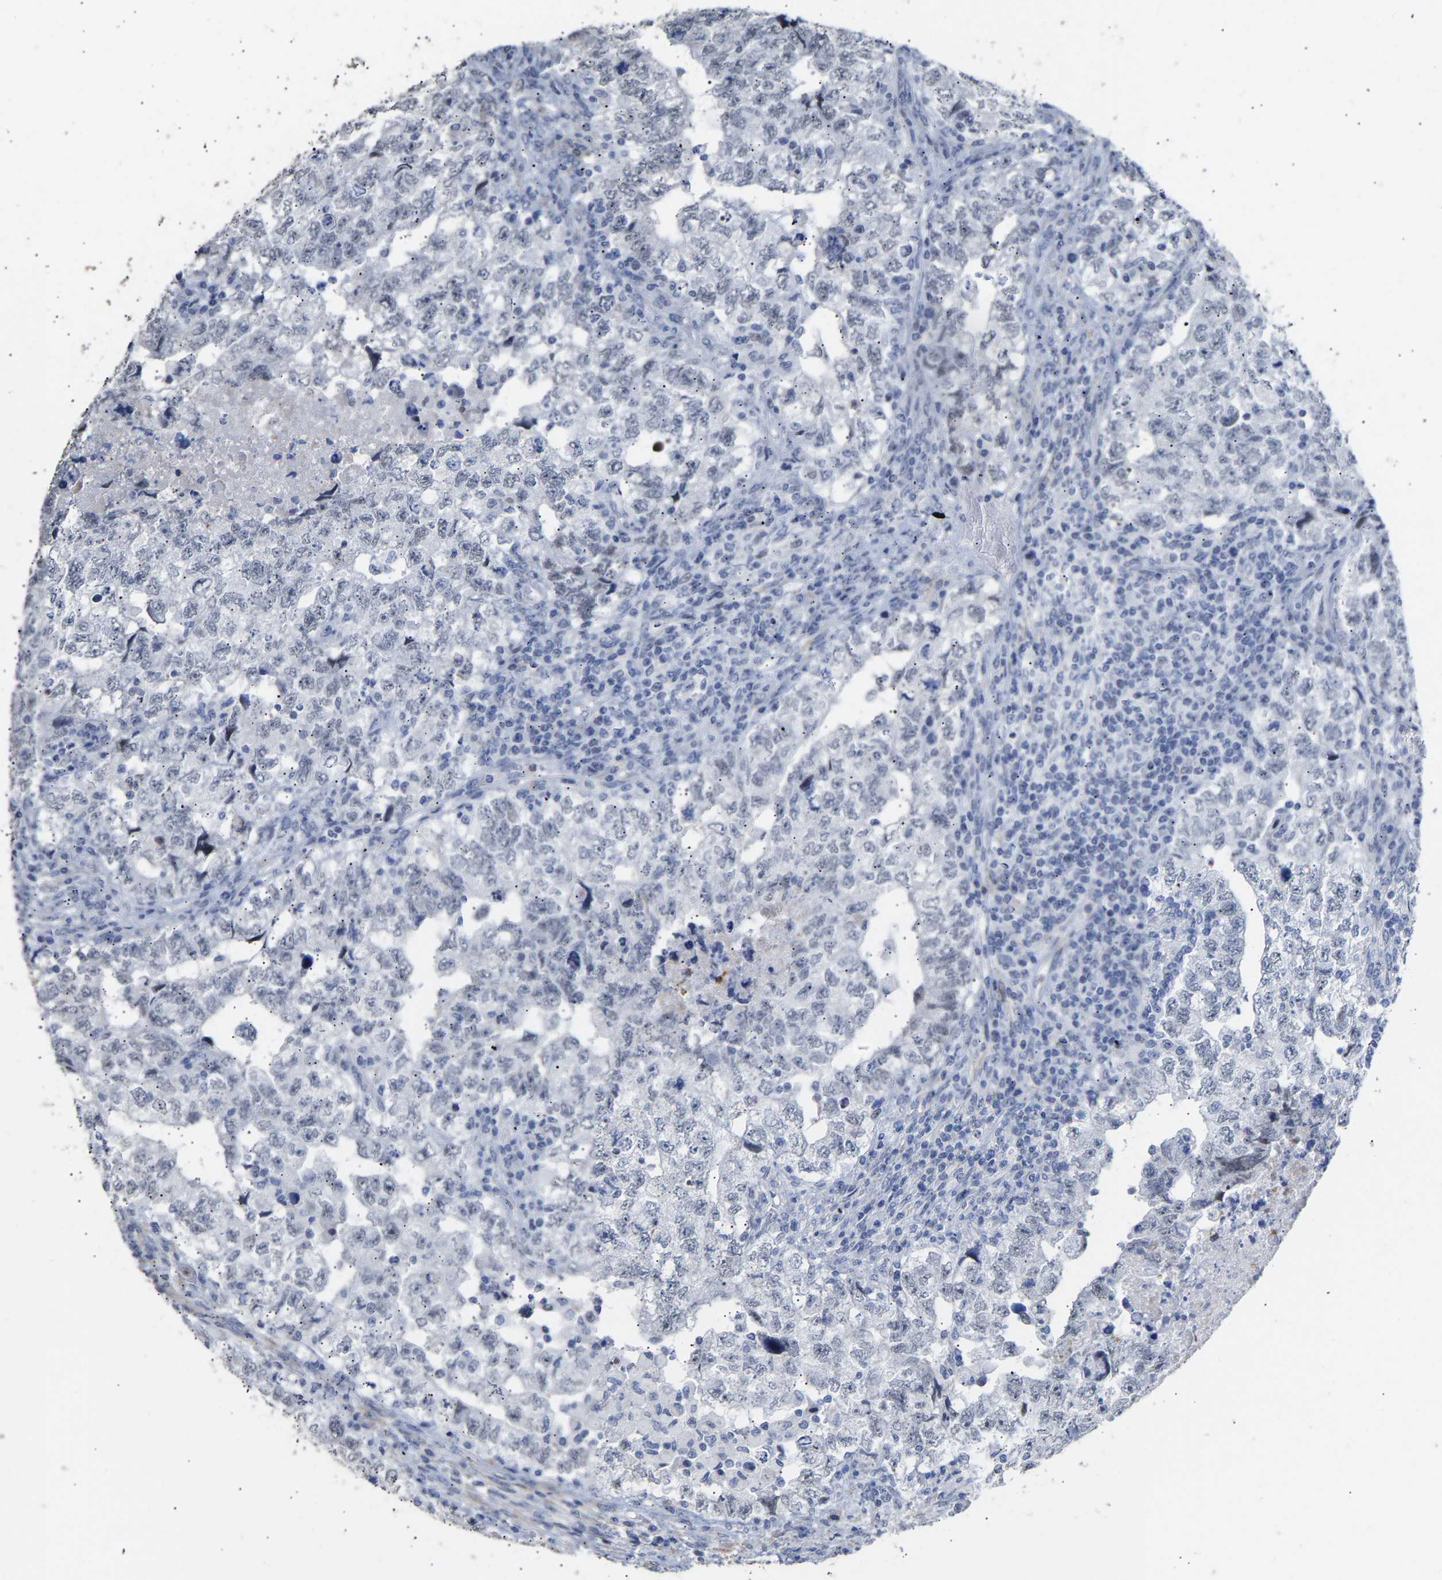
{"staining": {"intensity": "negative", "quantity": "none", "location": "none"}, "tissue": "testis cancer", "cell_type": "Tumor cells", "image_type": "cancer", "snomed": [{"axis": "morphology", "description": "Carcinoma, Embryonal, NOS"}, {"axis": "topography", "description": "Testis"}], "caption": "This is an immunohistochemistry (IHC) photomicrograph of testis cancer (embryonal carcinoma). There is no expression in tumor cells.", "gene": "AMPH", "patient": {"sex": "male", "age": 36}}